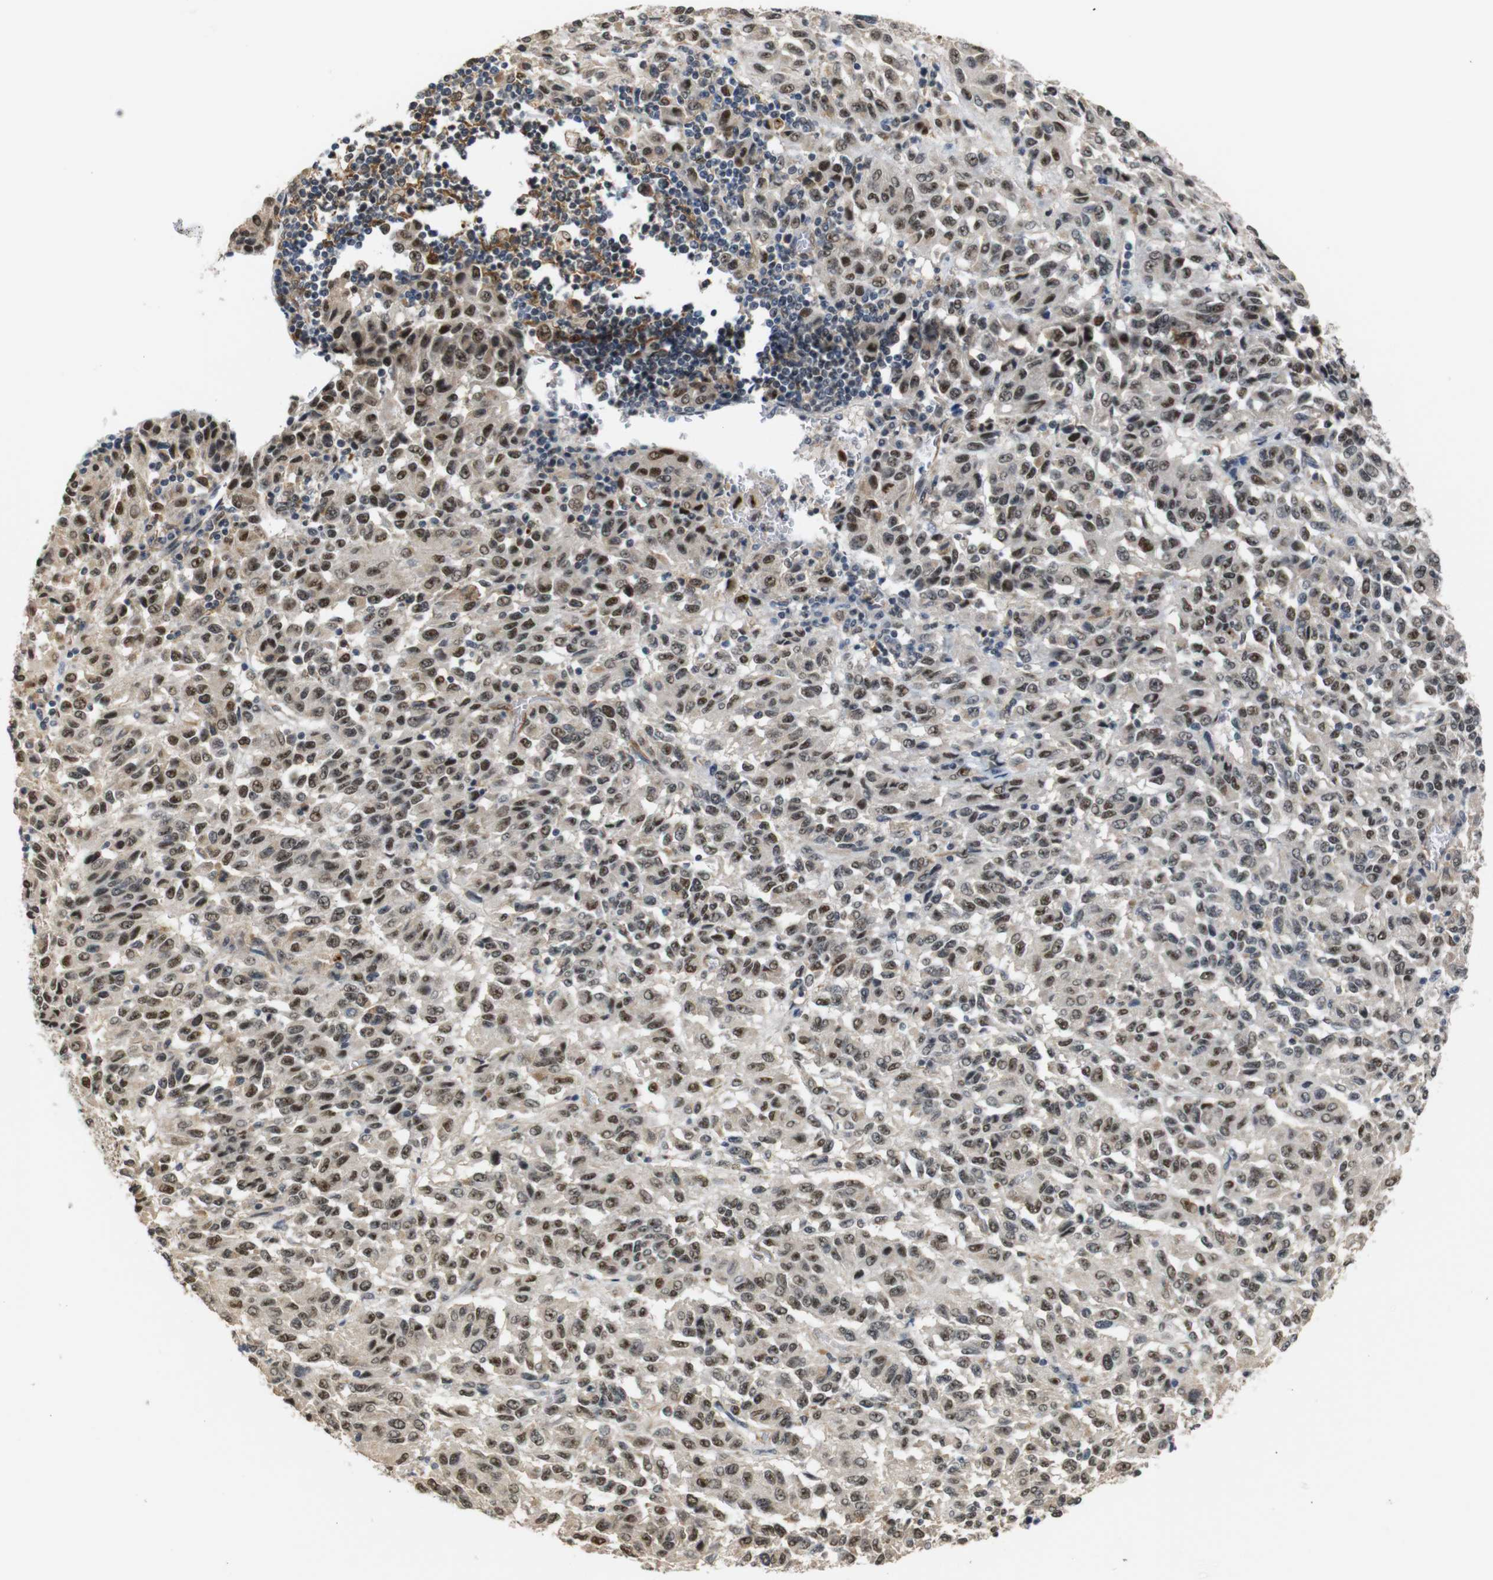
{"staining": {"intensity": "moderate", "quantity": ">75%", "location": "nuclear"}, "tissue": "melanoma", "cell_type": "Tumor cells", "image_type": "cancer", "snomed": [{"axis": "morphology", "description": "Malignant melanoma, Metastatic site"}, {"axis": "topography", "description": "Lung"}], "caption": "Brown immunohistochemical staining in malignant melanoma (metastatic site) shows moderate nuclear positivity in approximately >75% of tumor cells.", "gene": "PARN", "patient": {"sex": "male", "age": 64}}